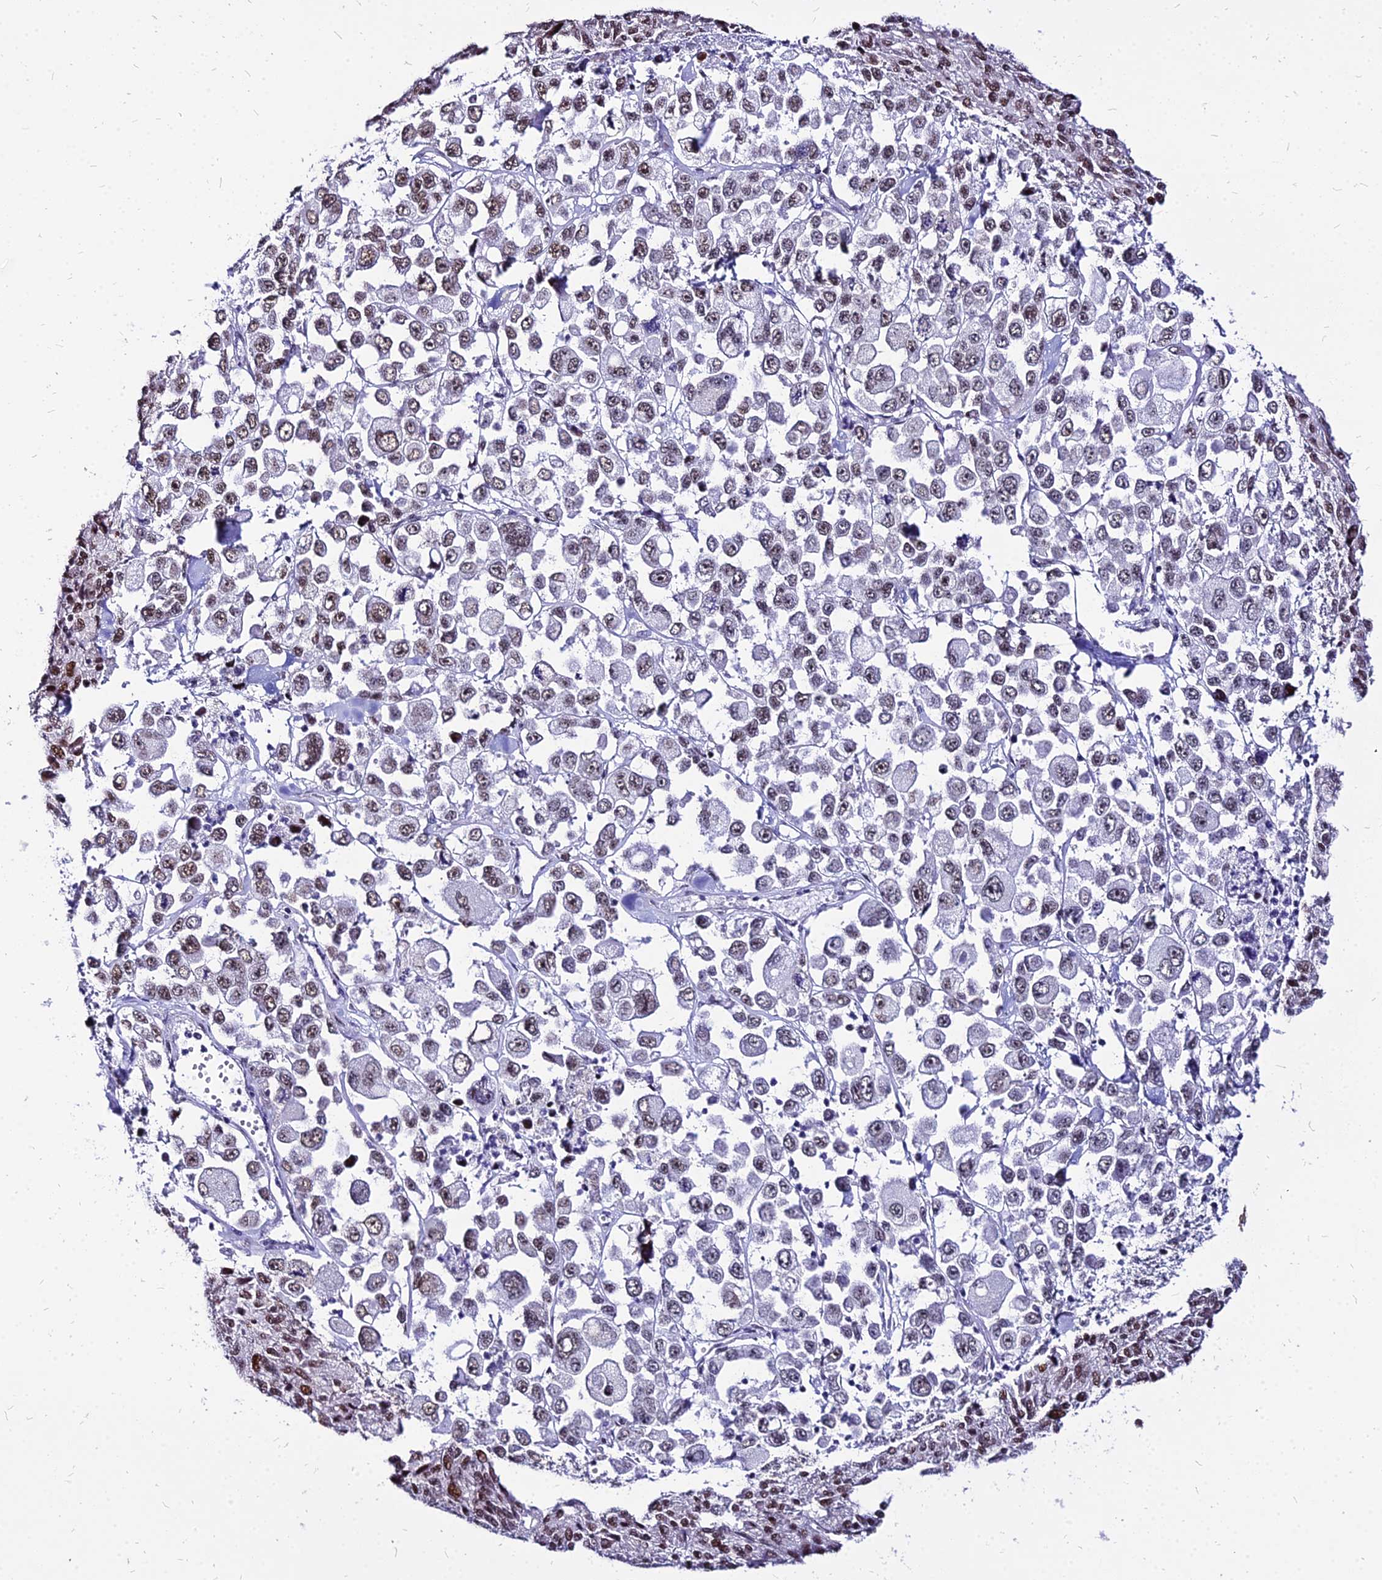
{"staining": {"intensity": "moderate", "quantity": "25%-75%", "location": "nuclear"}, "tissue": "melanoma", "cell_type": "Tumor cells", "image_type": "cancer", "snomed": [{"axis": "morphology", "description": "Malignant melanoma, Metastatic site"}, {"axis": "topography", "description": "Lymph node"}], "caption": "Melanoma tissue reveals moderate nuclear expression in about 25%-75% of tumor cells", "gene": "FDX2", "patient": {"sex": "female", "age": 54}}